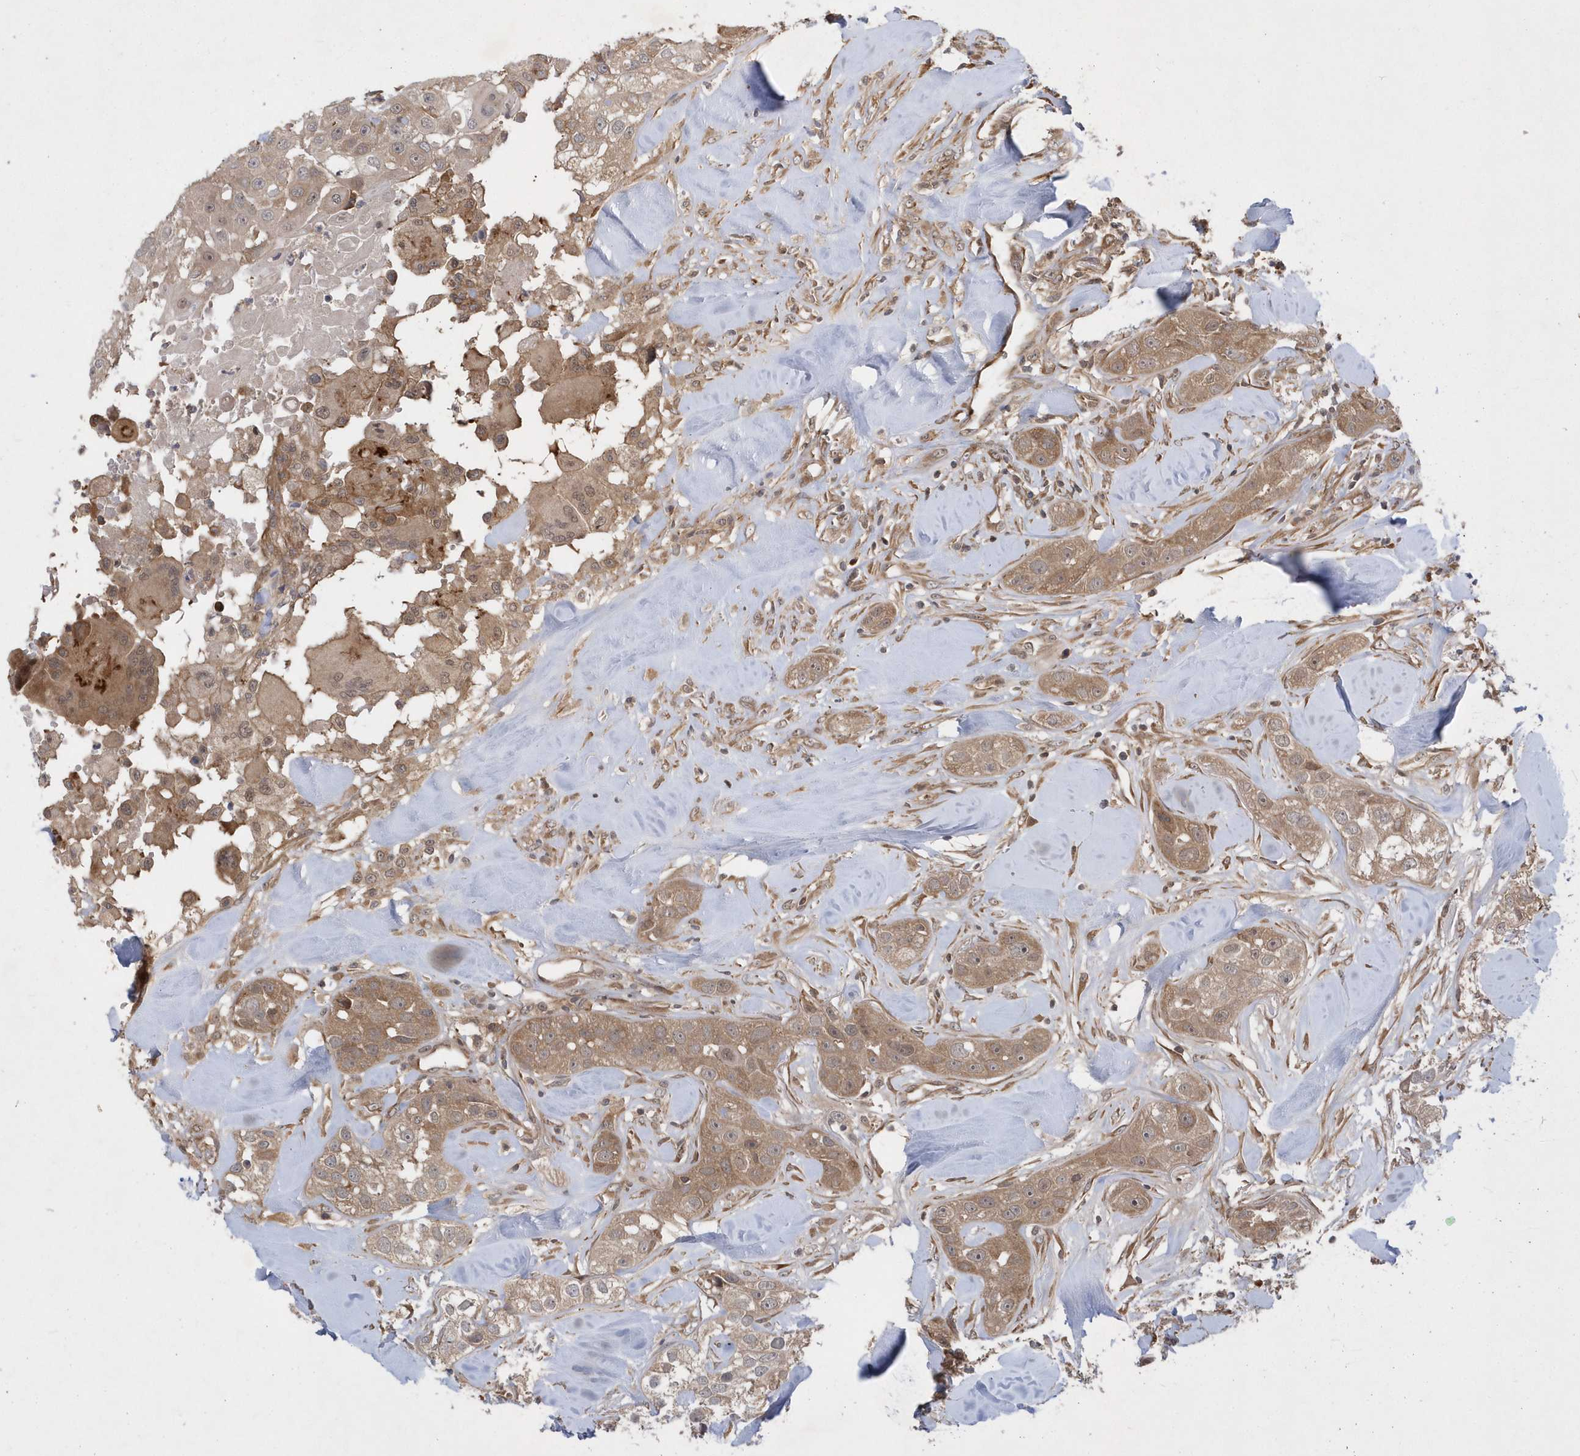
{"staining": {"intensity": "moderate", "quantity": ">75%", "location": "cytoplasmic/membranous"}, "tissue": "head and neck cancer", "cell_type": "Tumor cells", "image_type": "cancer", "snomed": [{"axis": "morphology", "description": "Normal tissue, NOS"}, {"axis": "morphology", "description": "Squamous cell carcinoma, NOS"}, {"axis": "topography", "description": "Skeletal muscle"}, {"axis": "topography", "description": "Head-Neck"}], "caption": "Immunohistochemistry (IHC) of head and neck cancer demonstrates medium levels of moderate cytoplasmic/membranous positivity in approximately >75% of tumor cells.", "gene": "GFM2", "patient": {"sex": "male", "age": 51}}